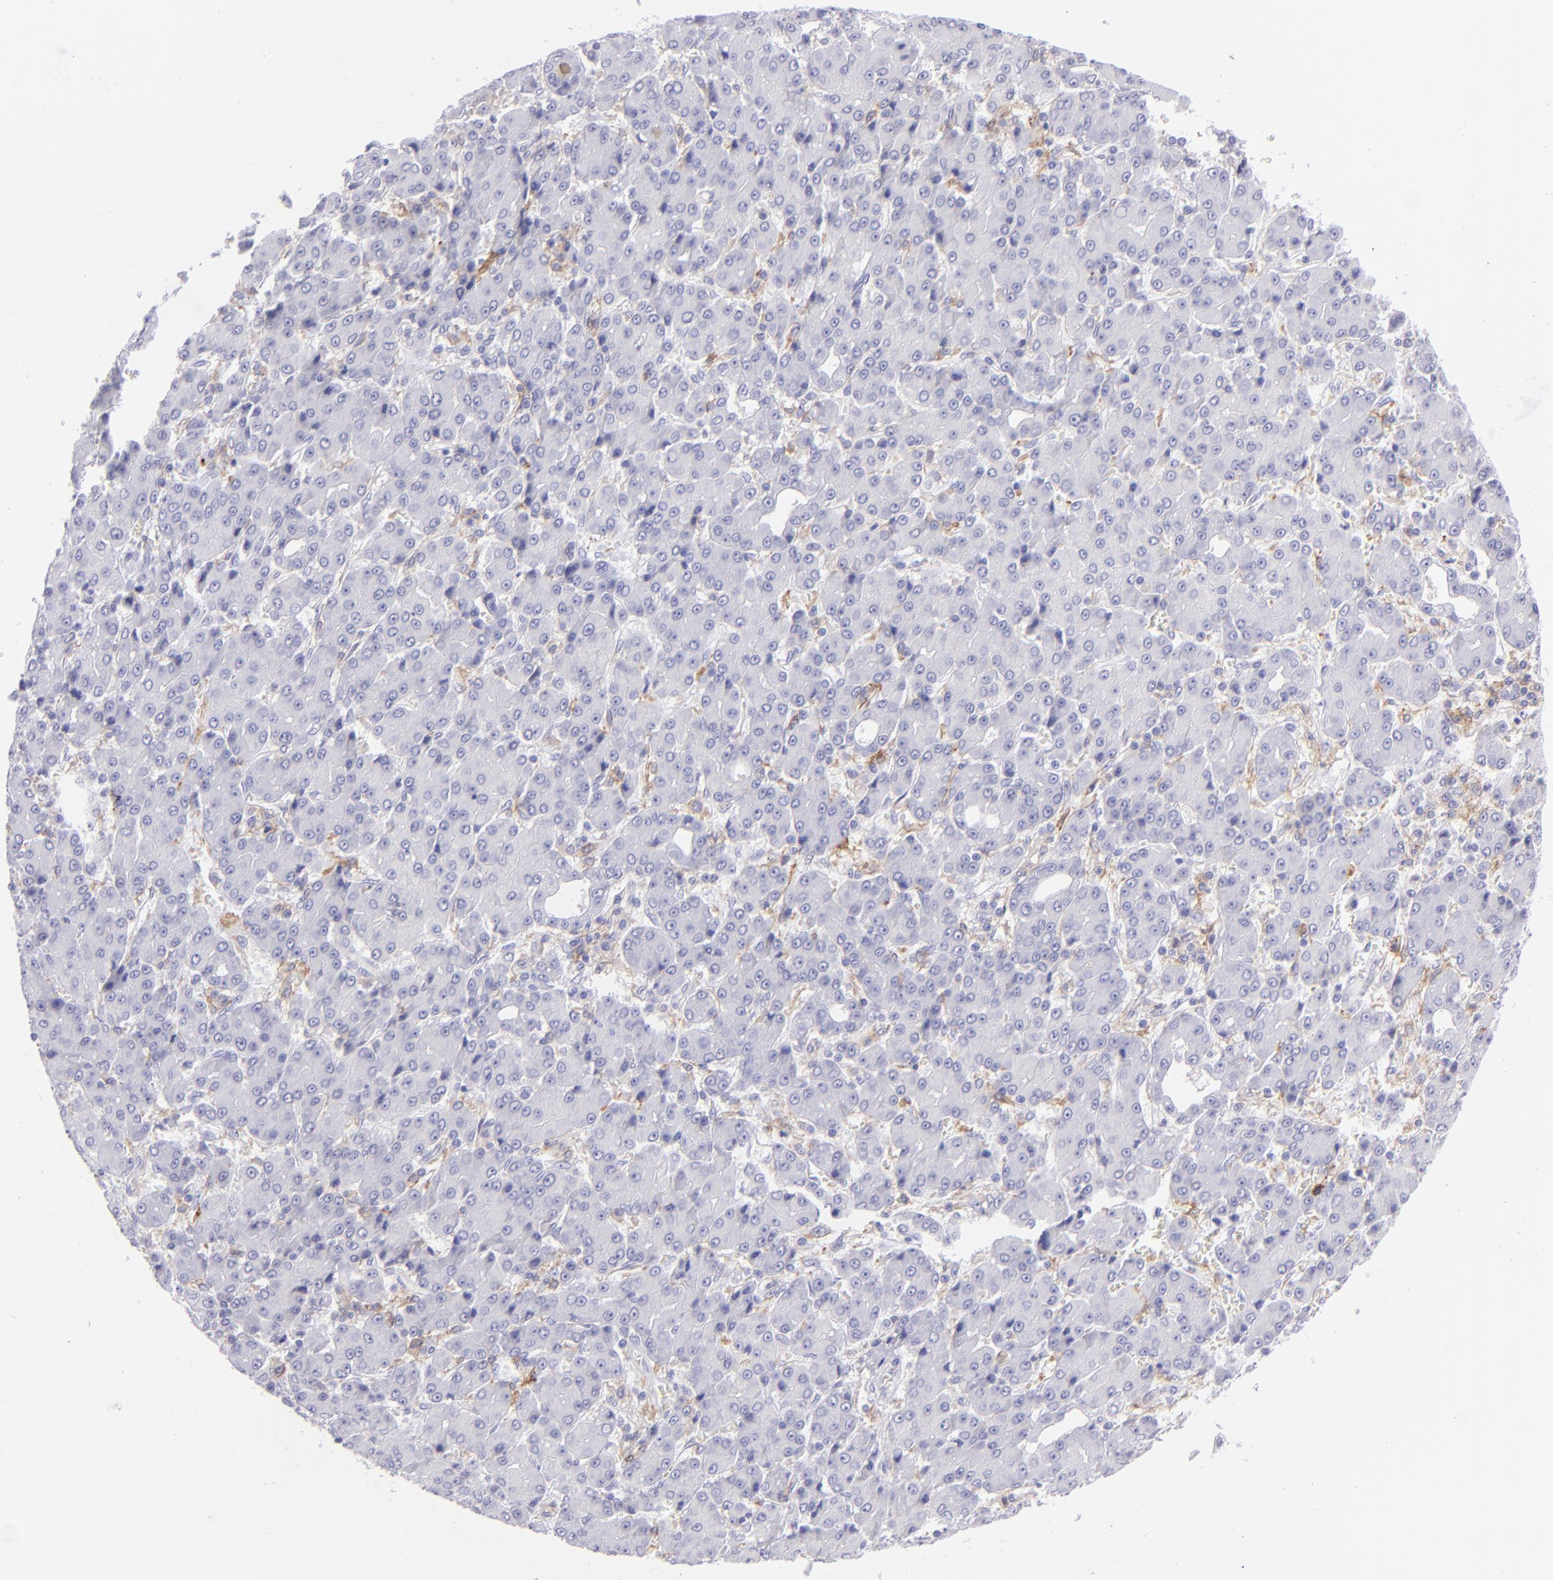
{"staining": {"intensity": "negative", "quantity": "none", "location": "none"}, "tissue": "liver cancer", "cell_type": "Tumor cells", "image_type": "cancer", "snomed": [{"axis": "morphology", "description": "Carcinoma, Hepatocellular, NOS"}, {"axis": "topography", "description": "Liver"}], "caption": "The immunohistochemistry (IHC) micrograph has no significant staining in tumor cells of hepatocellular carcinoma (liver) tissue.", "gene": "CD72", "patient": {"sex": "male", "age": 69}}